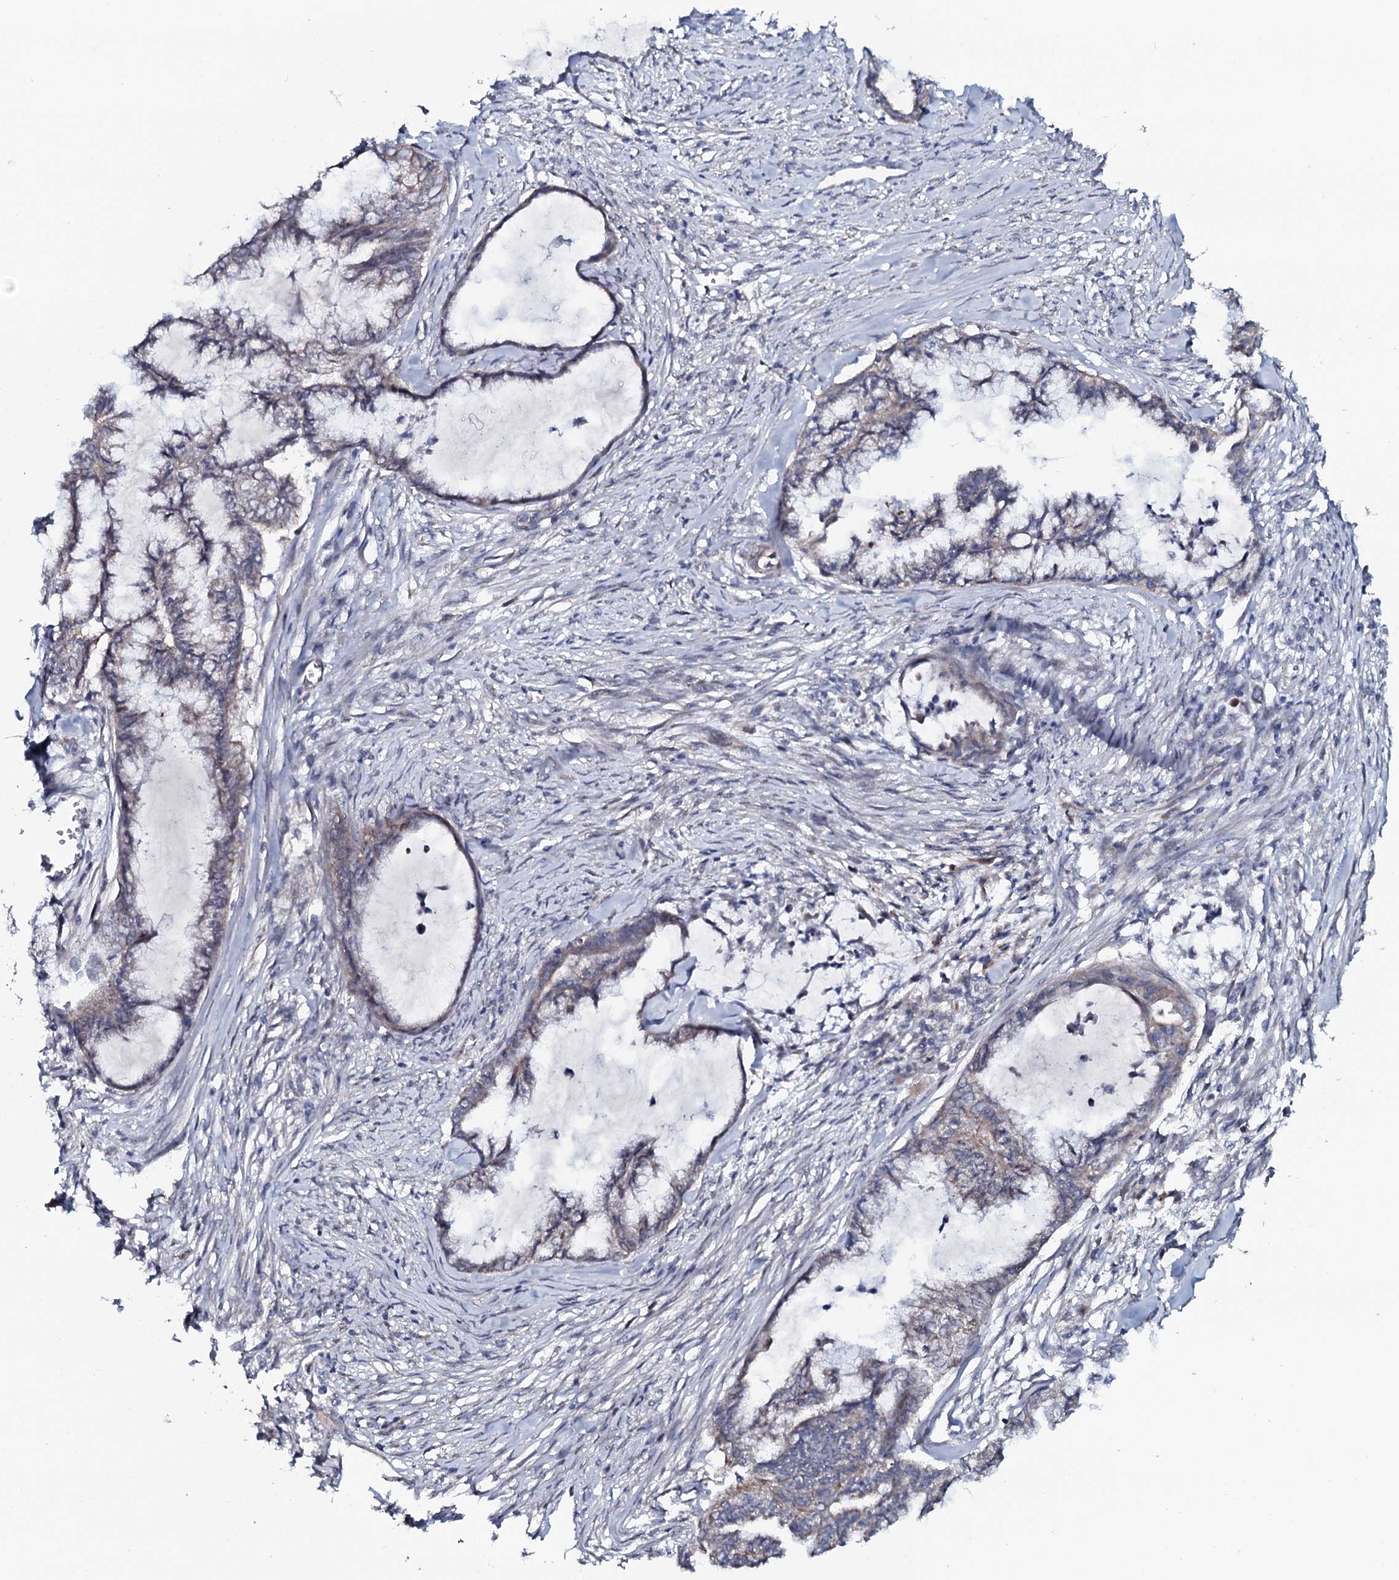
{"staining": {"intensity": "weak", "quantity": "25%-75%", "location": "cytoplasmic/membranous"}, "tissue": "endometrial cancer", "cell_type": "Tumor cells", "image_type": "cancer", "snomed": [{"axis": "morphology", "description": "Adenocarcinoma, NOS"}, {"axis": "topography", "description": "Endometrium"}], "caption": "Human endometrial cancer (adenocarcinoma) stained with a brown dye shows weak cytoplasmic/membranous positive staining in about 25%-75% of tumor cells.", "gene": "KCTD4", "patient": {"sex": "female", "age": 86}}